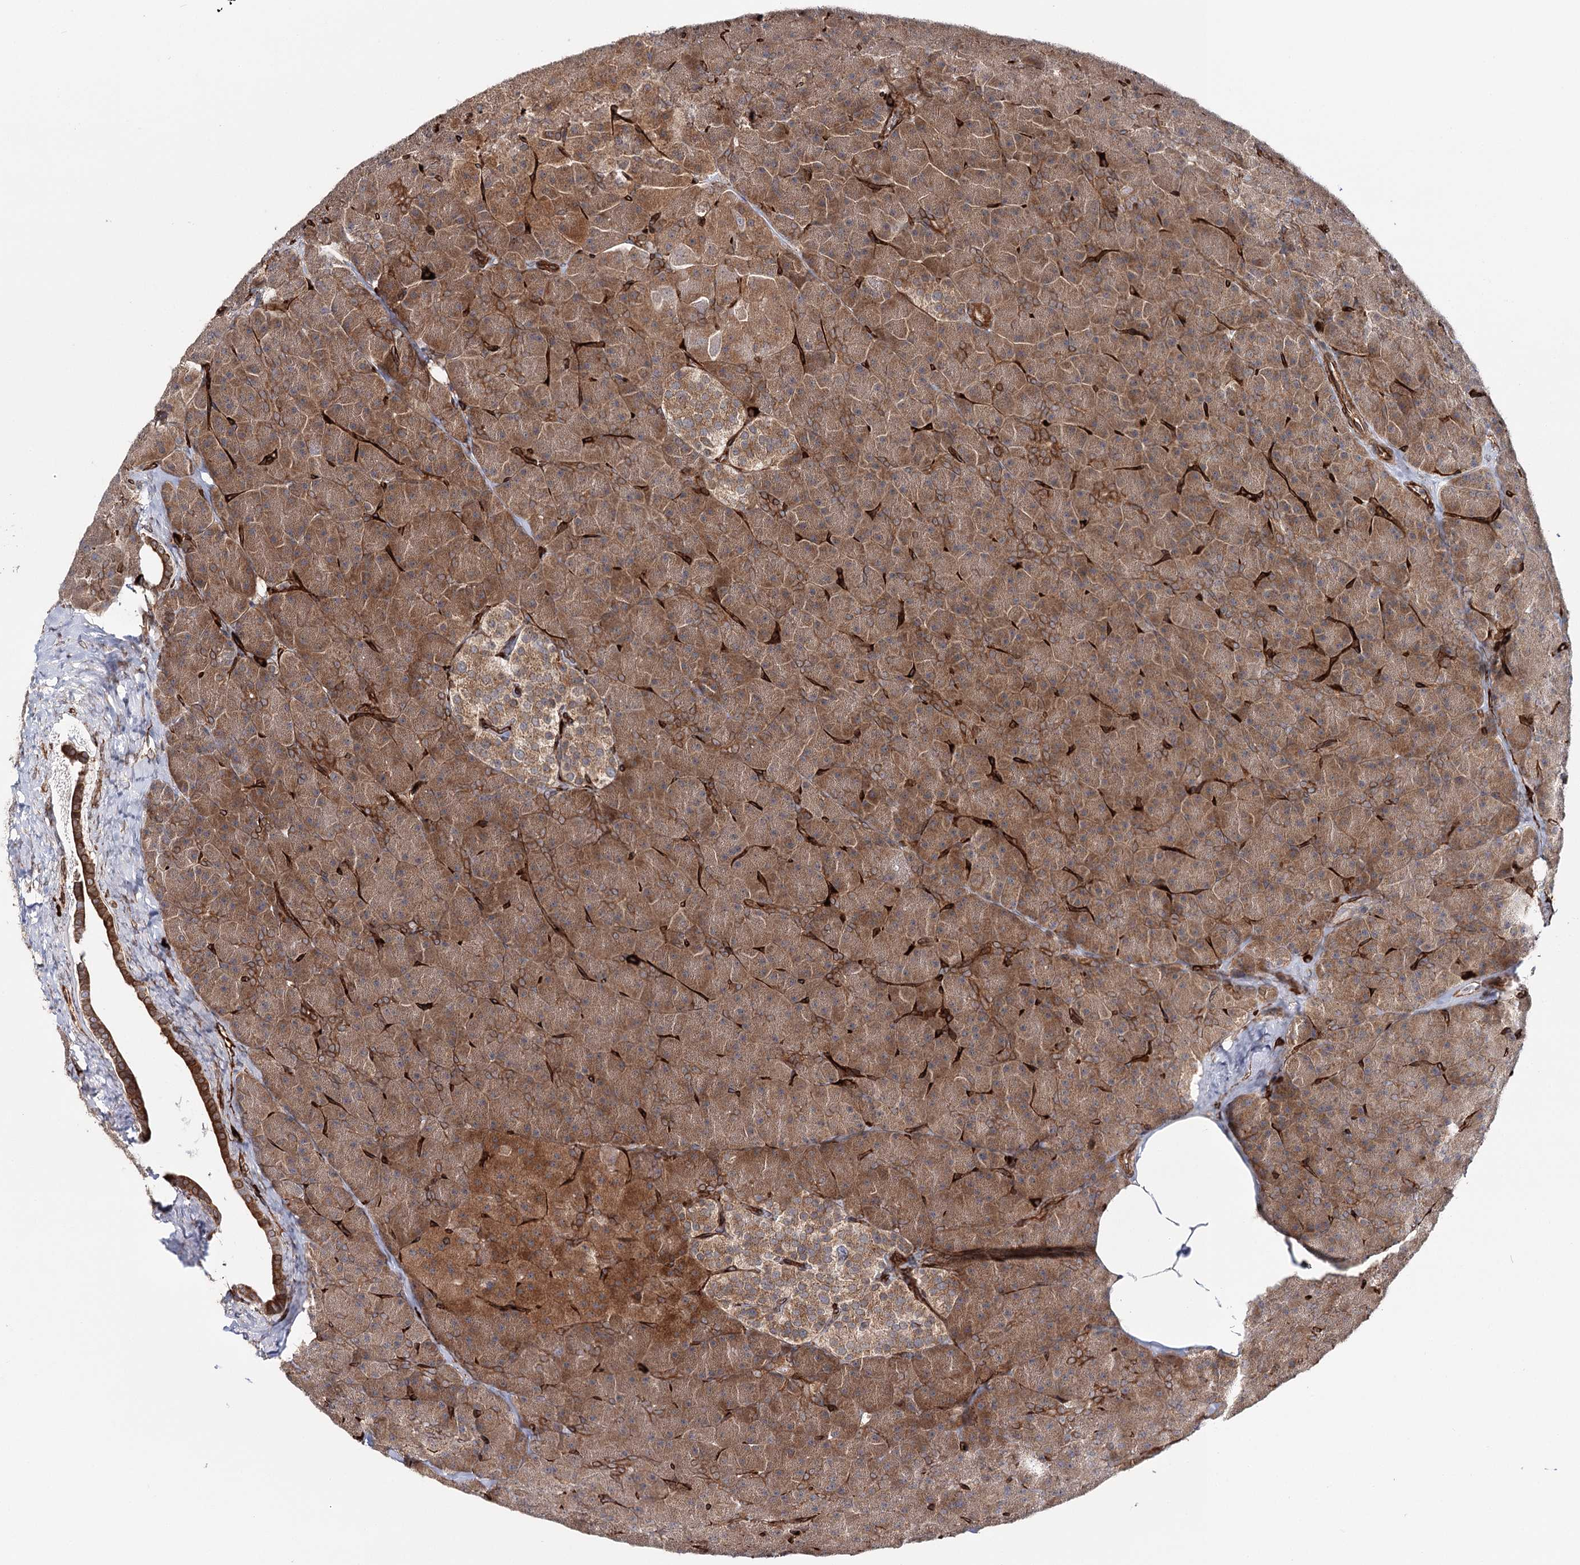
{"staining": {"intensity": "strong", "quantity": ">75%", "location": "cytoplasmic/membranous"}, "tissue": "pancreas", "cell_type": "Exocrine glandular cells", "image_type": "normal", "snomed": [{"axis": "morphology", "description": "Normal tissue, NOS"}, {"axis": "topography", "description": "Pancreas"}], "caption": "This image exhibits benign pancreas stained with immunohistochemistry (IHC) to label a protein in brown. The cytoplasmic/membranous of exocrine glandular cells show strong positivity for the protein. Nuclei are counter-stained blue.", "gene": "MKNK1", "patient": {"sex": "male", "age": 36}}